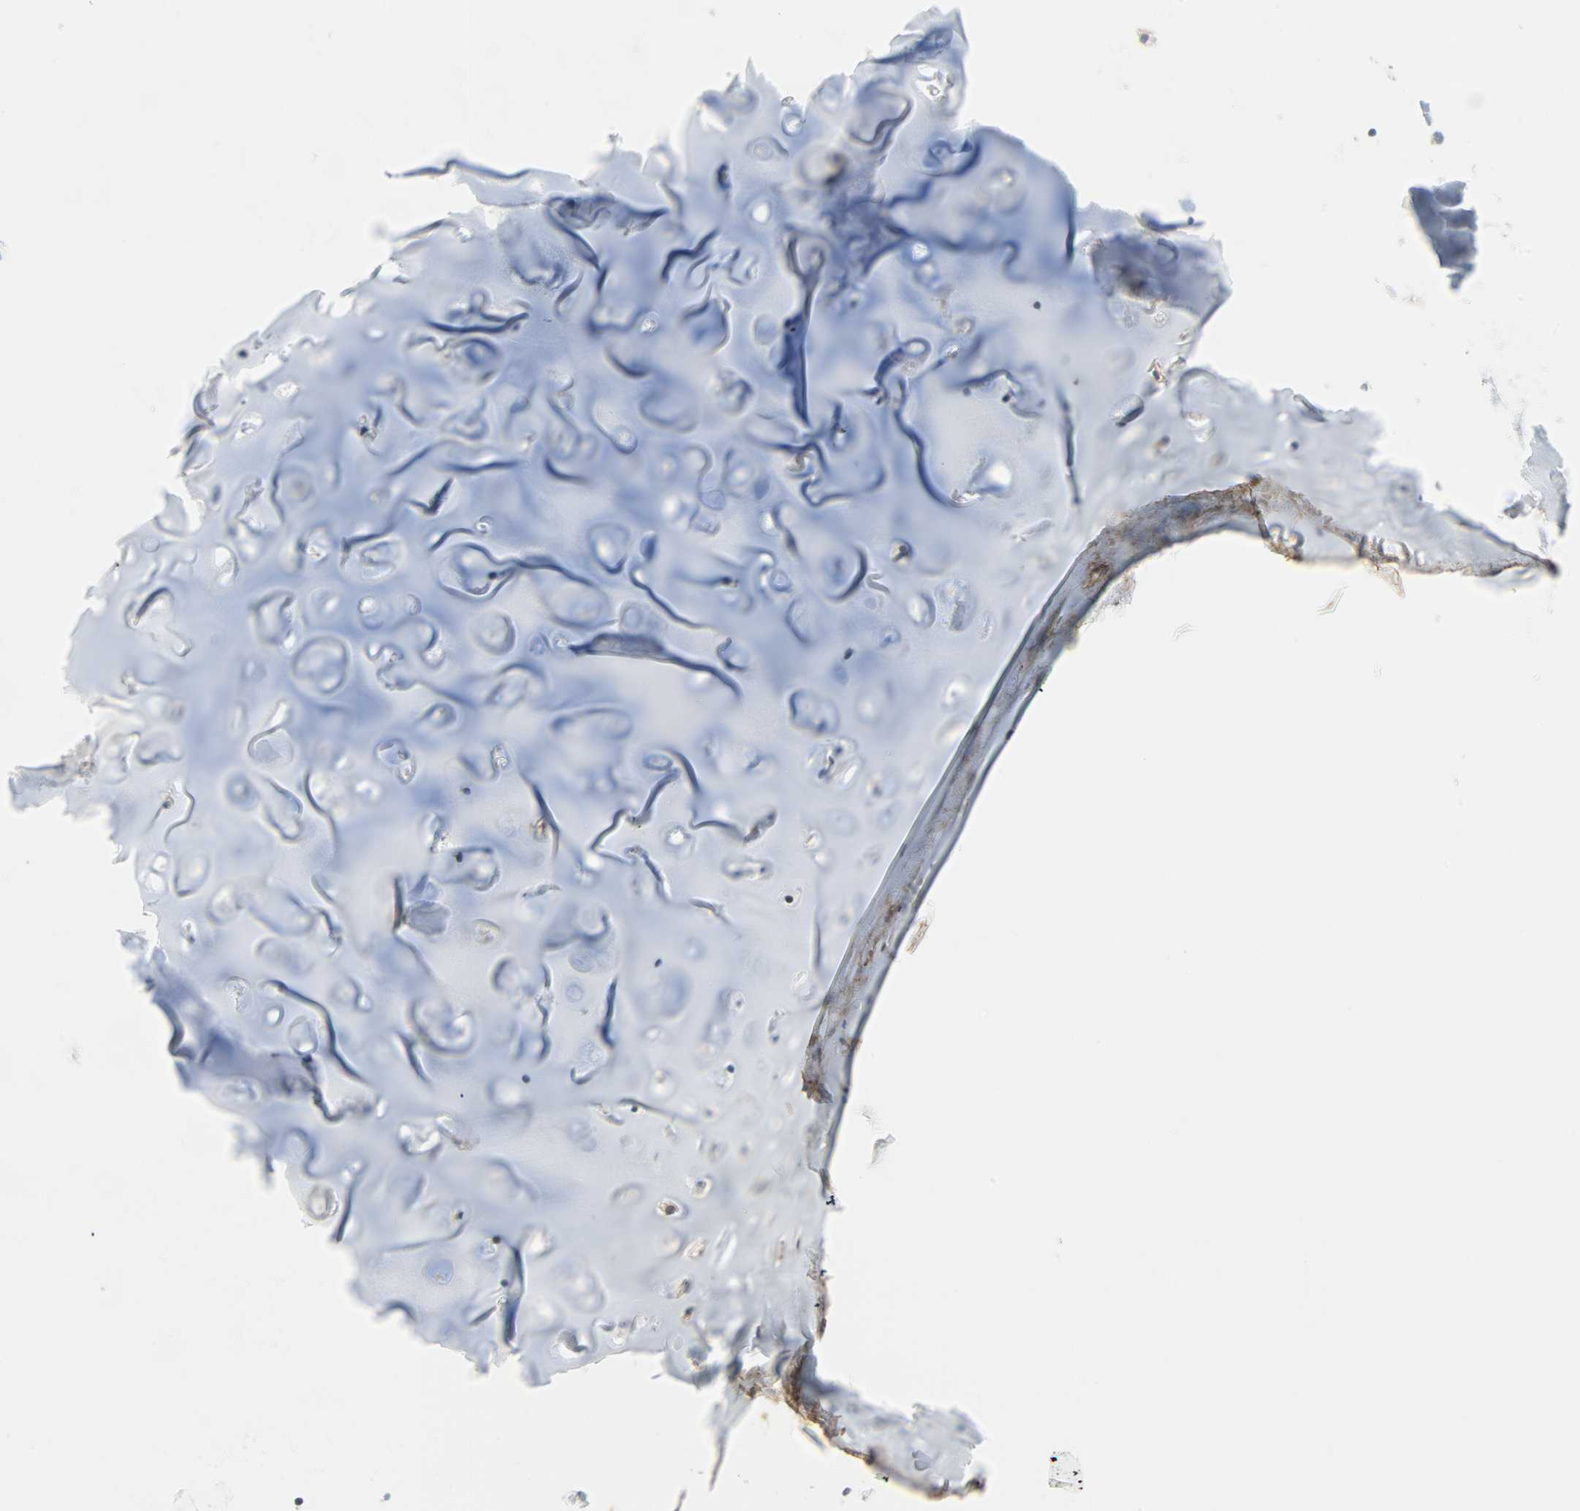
{"staining": {"intensity": "negative", "quantity": "none", "location": "none"}, "tissue": "adipose tissue", "cell_type": "Adipocytes", "image_type": "normal", "snomed": [{"axis": "morphology", "description": "Normal tissue, NOS"}, {"axis": "topography", "description": "Cartilage tissue"}, {"axis": "topography", "description": "Bronchus"}], "caption": "Immunohistochemical staining of benign human adipose tissue reveals no significant expression in adipocytes.", "gene": "EPB41L2", "patient": {"sex": "female", "age": 73}}